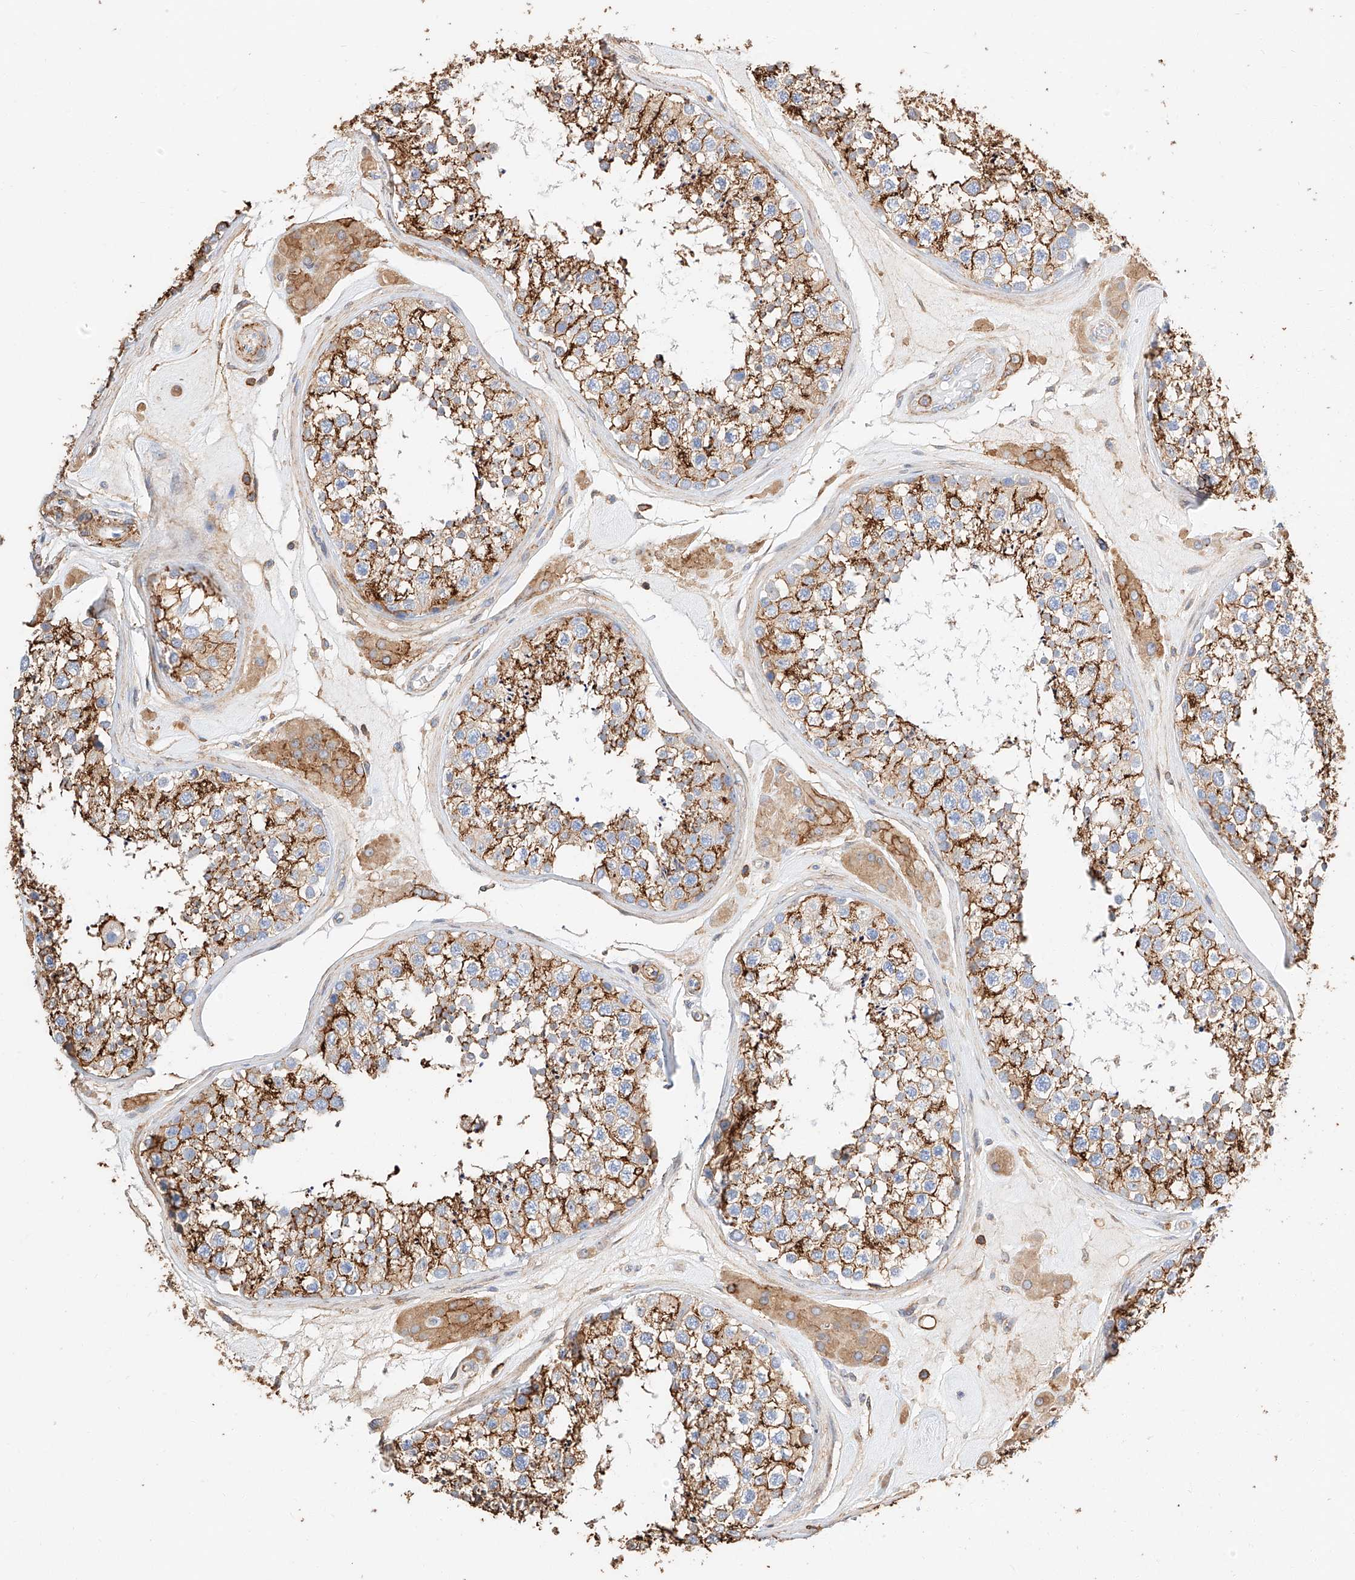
{"staining": {"intensity": "strong", "quantity": ">75%", "location": "cytoplasmic/membranous"}, "tissue": "testis", "cell_type": "Cells in seminiferous ducts", "image_type": "normal", "snomed": [{"axis": "morphology", "description": "Normal tissue, NOS"}, {"axis": "topography", "description": "Testis"}], "caption": "Protein analysis of benign testis displays strong cytoplasmic/membranous positivity in about >75% of cells in seminiferous ducts.", "gene": "WFS1", "patient": {"sex": "male", "age": 46}}